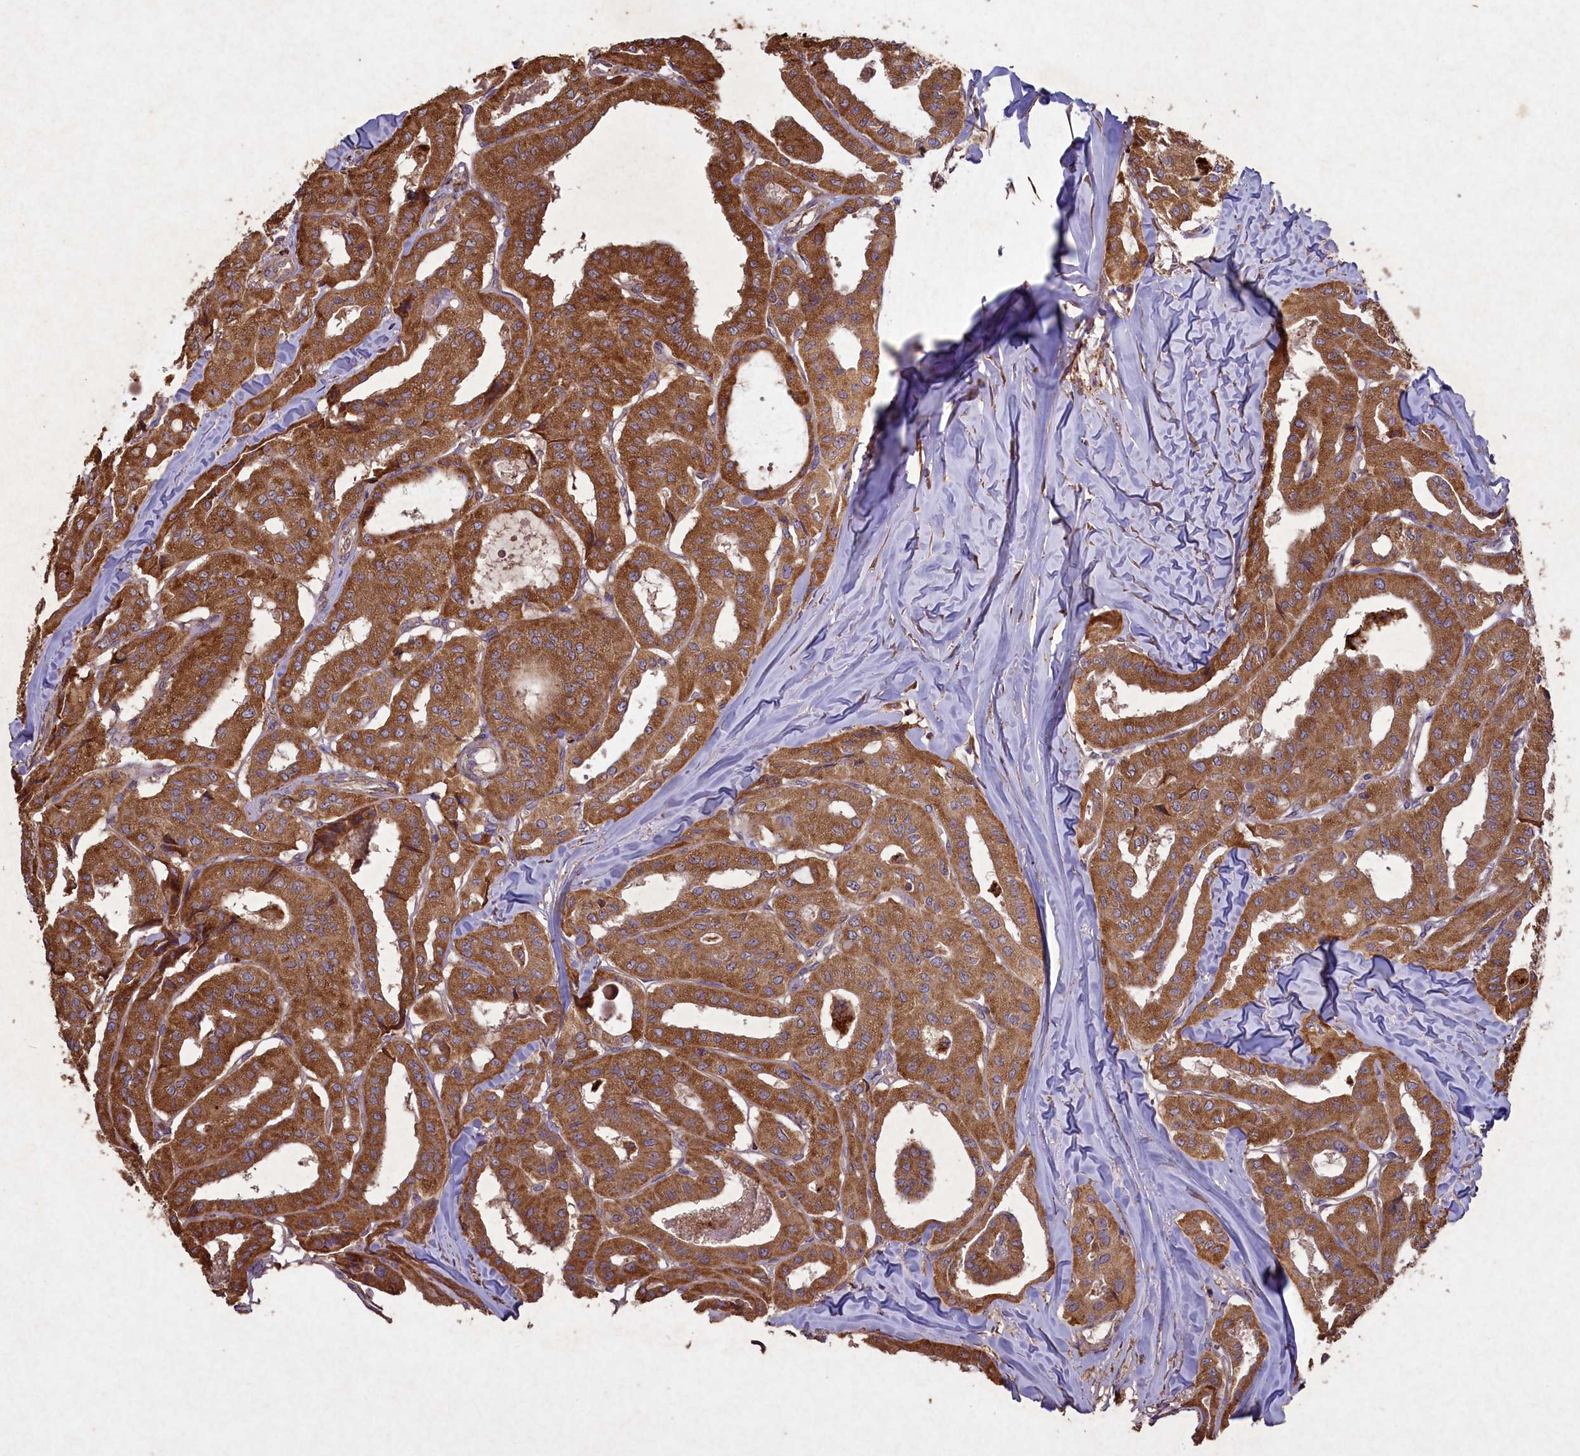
{"staining": {"intensity": "moderate", "quantity": ">75%", "location": "cytoplasmic/membranous"}, "tissue": "thyroid cancer", "cell_type": "Tumor cells", "image_type": "cancer", "snomed": [{"axis": "morphology", "description": "Papillary adenocarcinoma, NOS"}, {"axis": "topography", "description": "Thyroid gland"}], "caption": "This is an image of immunohistochemistry staining of thyroid cancer, which shows moderate expression in the cytoplasmic/membranous of tumor cells.", "gene": "CIAO2B", "patient": {"sex": "female", "age": 59}}